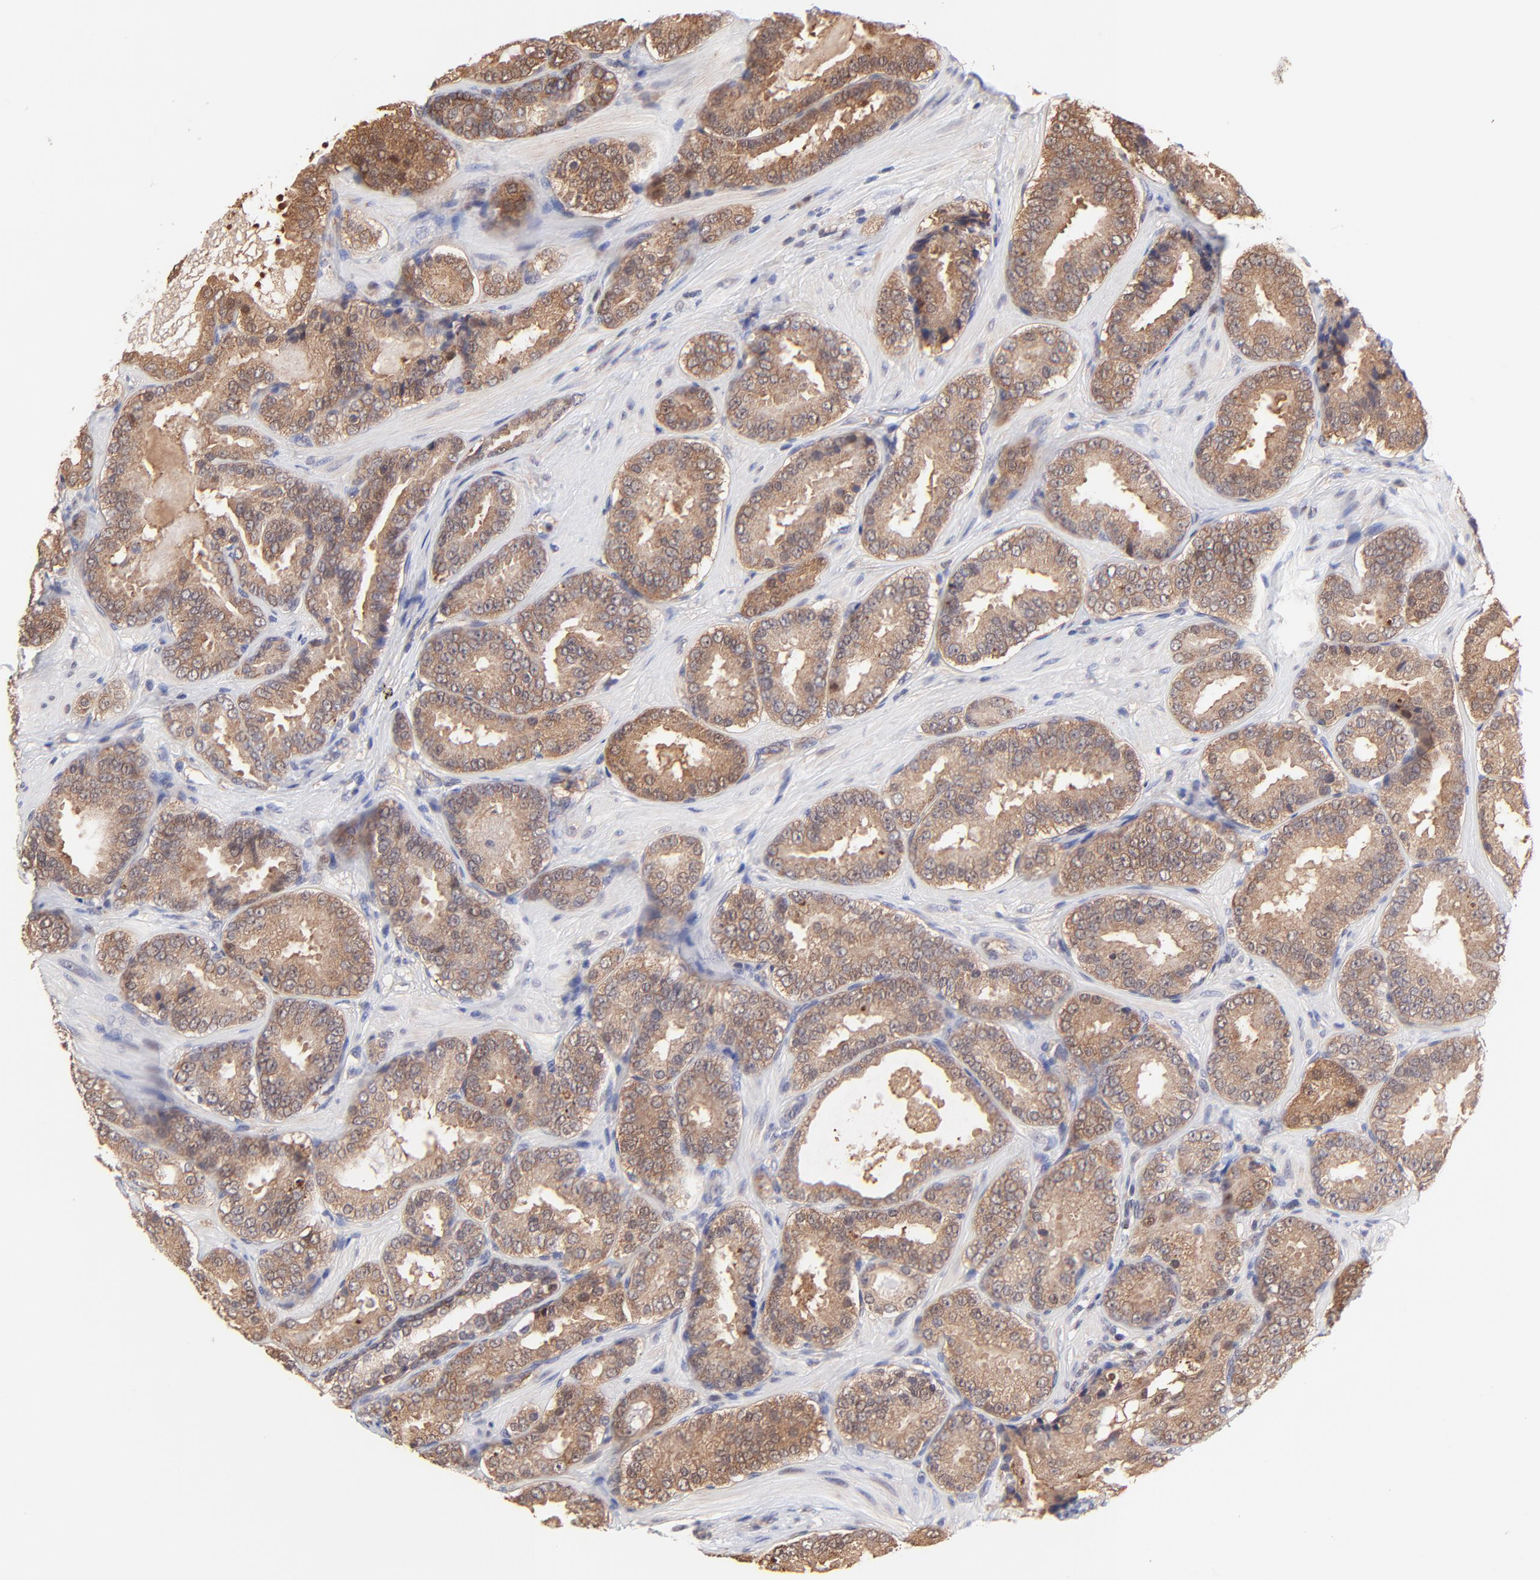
{"staining": {"intensity": "strong", "quantity": ">75%", "location": "cytoplasmic/membranous"}, "tissue": "prostate cancer", "cell_type": "Tumor cells", "image_type": "cancer", "snomed": [{"axis": "morphology", "description": "Adenocarcinoma, Low grade"}, {"axis": "topography", "description": "Prostate"}], "caption": "This is a histology image of IHC staining of prostate low-grade adenocarcinoma, which shows strong staining in the cytoplasmic/membranous of tumor cells.", "gene": "PSMA6", "patient": {"sex": "male", "age": 59}}